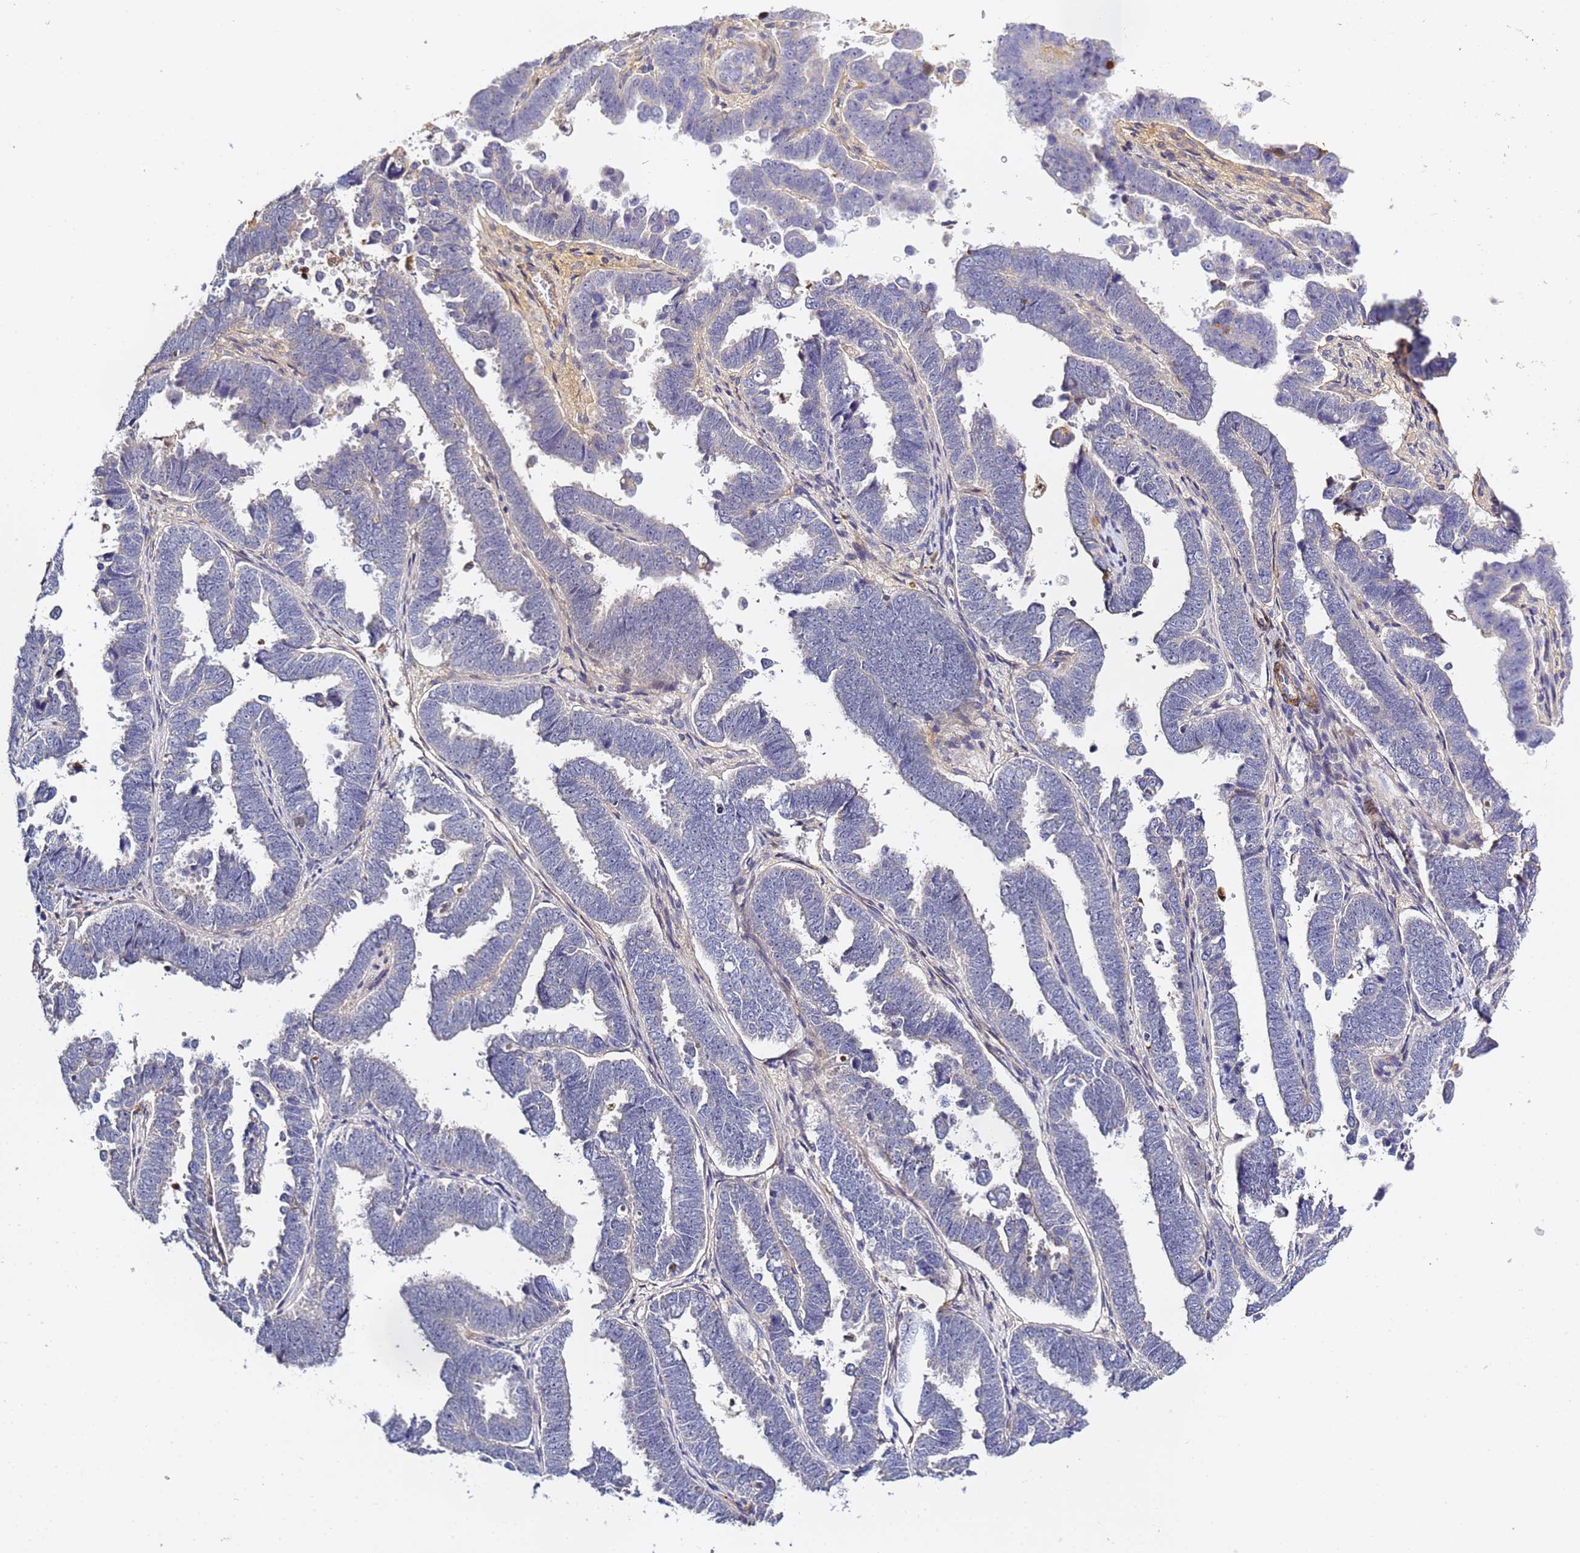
{"staining": {"intensity": "negative", "quantity": "none", "location": "none"}, "tissue": "endometrial cancer", "cell_type": "Tumor cells", "image_type": "cancer", "snomed": [{"axis": "morphology", "description": "Adenocarcinoma, NOS"}, {"axis": "topography", "description": "Endometrium"}], "caption": "This is an IHC micrograph of human adenocarcinoma (endometrial). There is no positivity in tumor cells.", "gene": "CFH", "patient": {"sex": "female", "age": 75}}